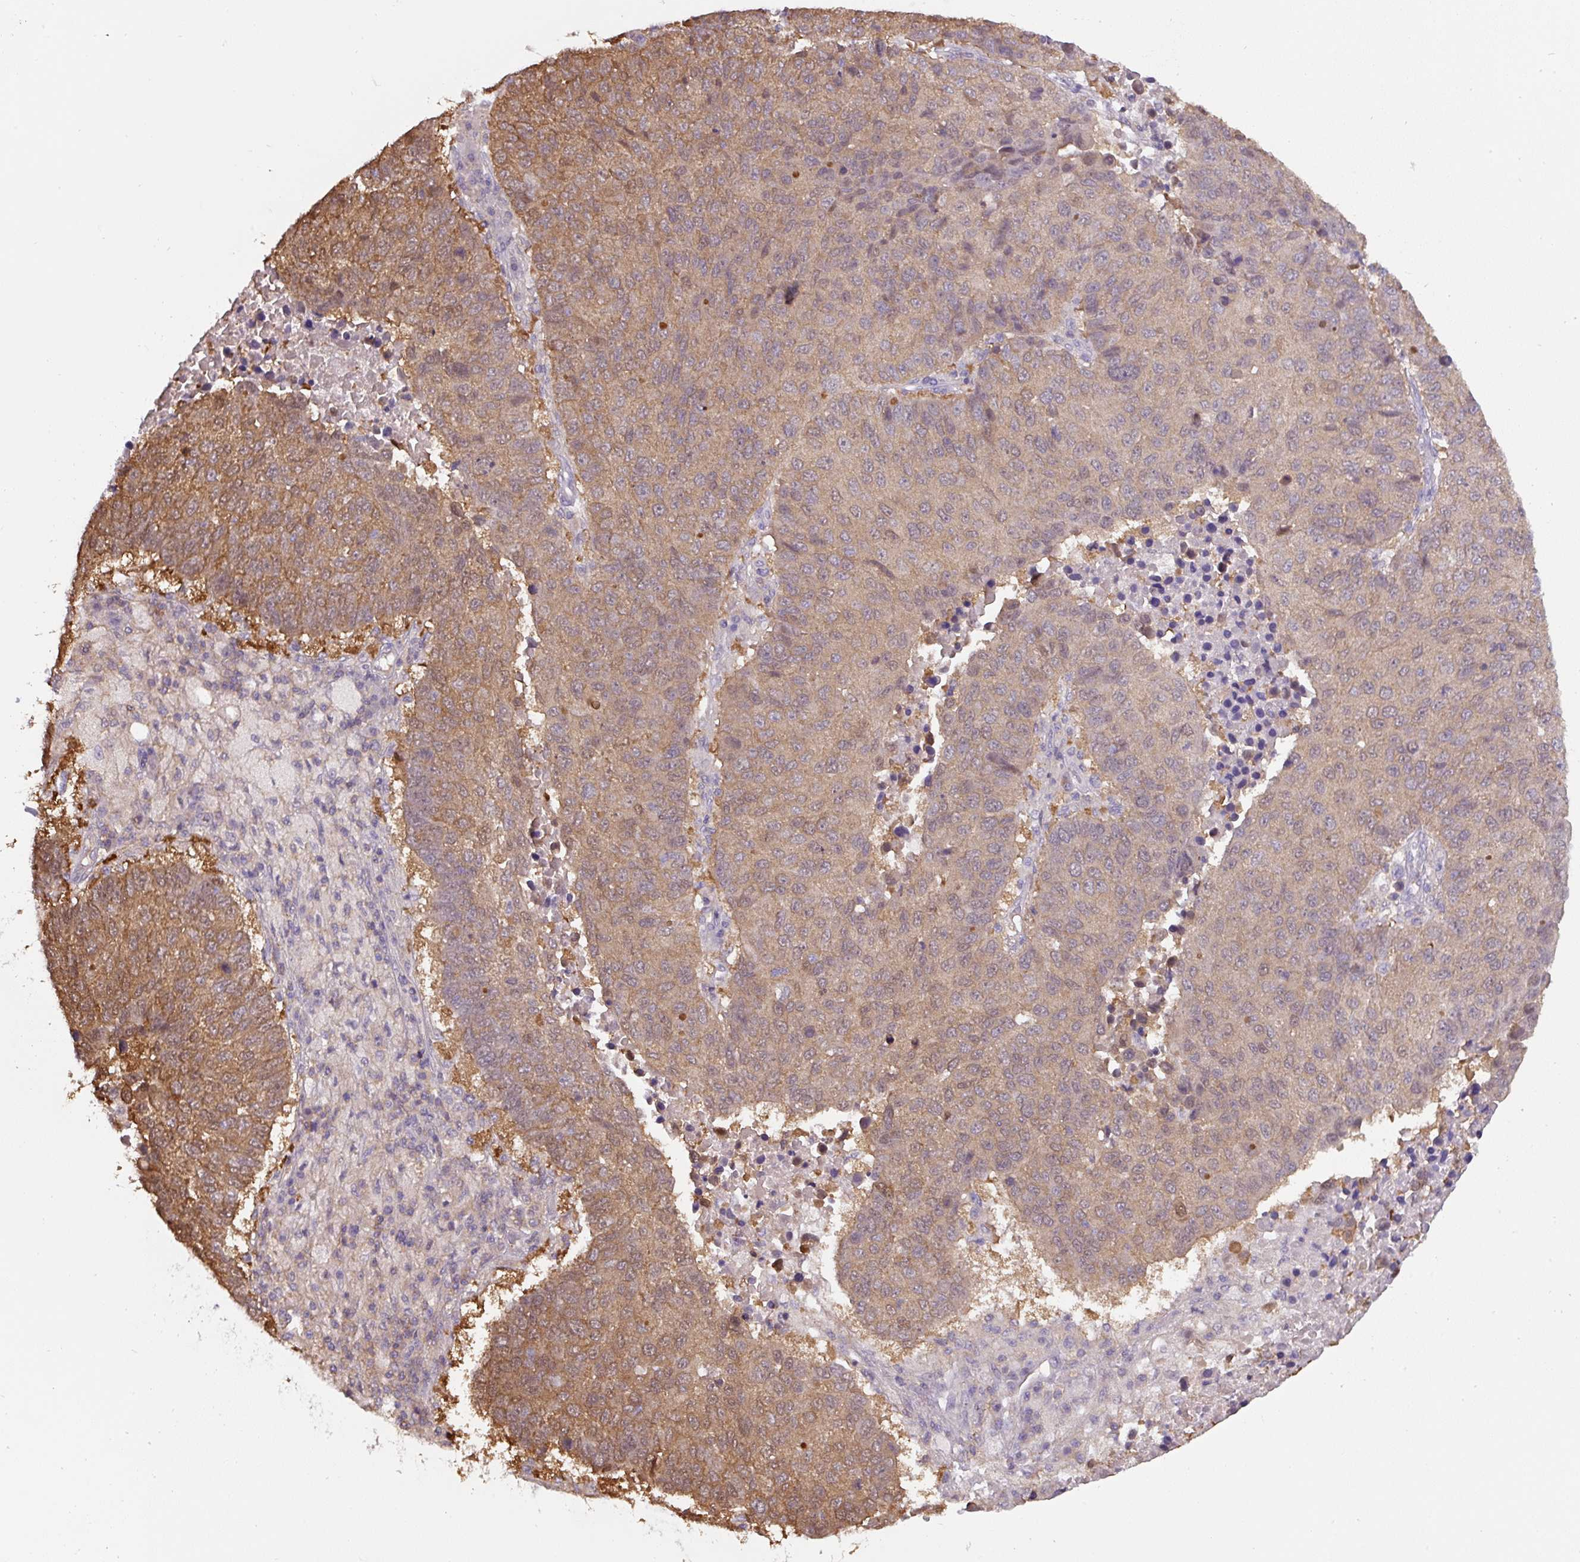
{"staining": {"intensity": "moderate", "quantity": ">75%", "location": "cytoplasmic/membranous"}, "tissue": "lung cancer", "cell_type": "Tumor cells", "image_type": "cancer", "snomed": [{"axis": "morphology", "description": "Squamous cell carcinoma, NOS"}, {"axis": "topography", "description": "Lung"}], "caption": "Tumor cells exhibit medium levels of moderate cytoplasmic/membranous positivity in approximately >75% of cells in lung squamous cell carcinoma.", "gene": "ST13", "patient": {"sex": "male", "age": 73}}